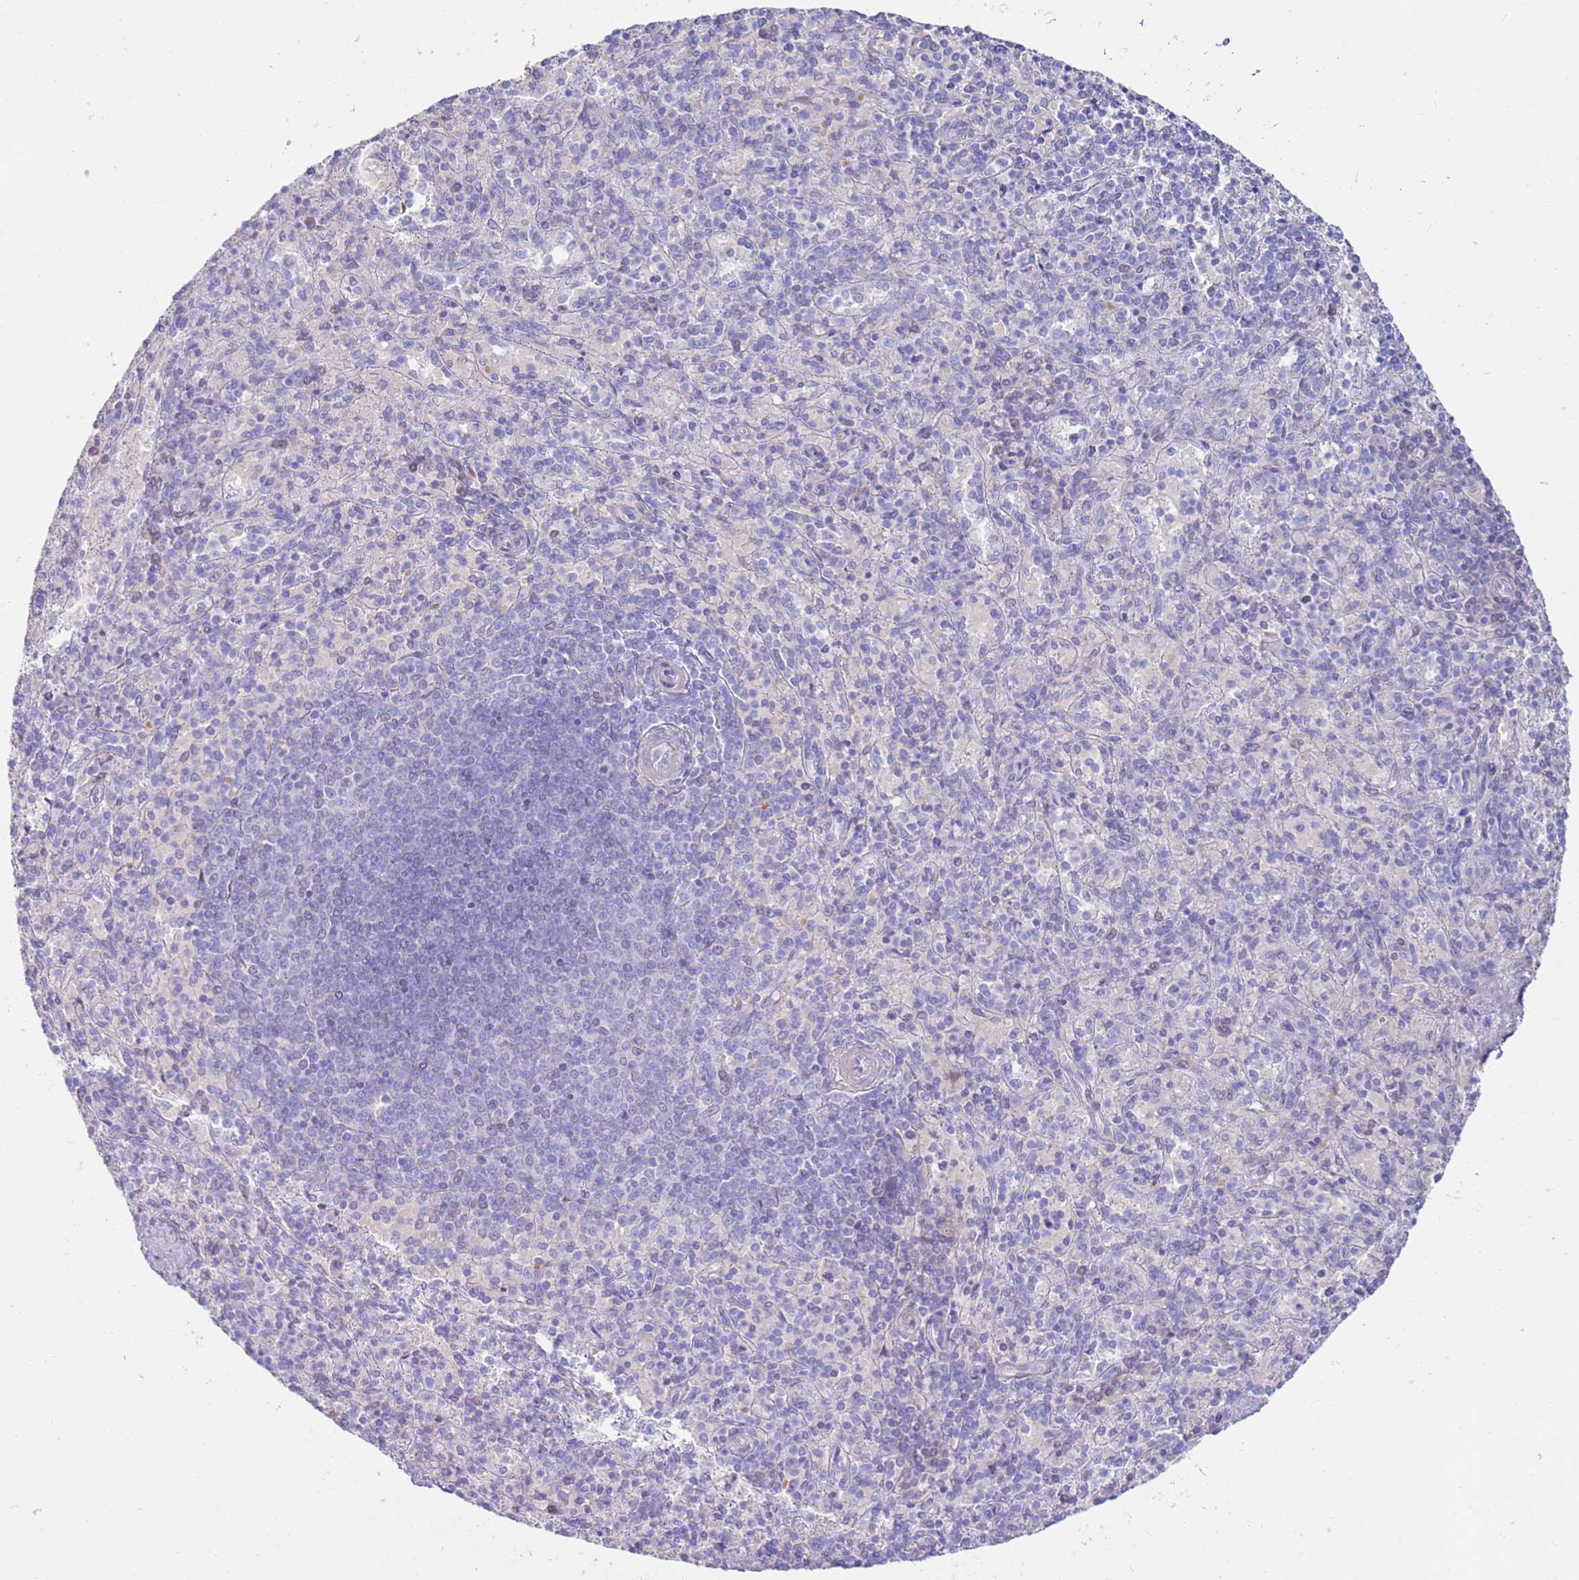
{"staining": {"intensity": "negative", "quantity": "none", "location": "none"}, "tissue": "spleen", "cell_type": "Cells in red pulp", "image_type": "normal", "snomed": [{"axis": "morphology", "description": "Normal tissue, NOS"}, {"axis": "topography", "description": "Spleen"}], "caption": "This histopathology image is of benign spleen stained with immunohistochemistry to label a protein in brown with the nuclei are counter-stained blue. There is no positivity in cells in red pulp. (Immunohistochemistry, brightfield microscopy, high magnification).", "gene": "EVPLL", "patient": {"sex": "male", "age": 82}}